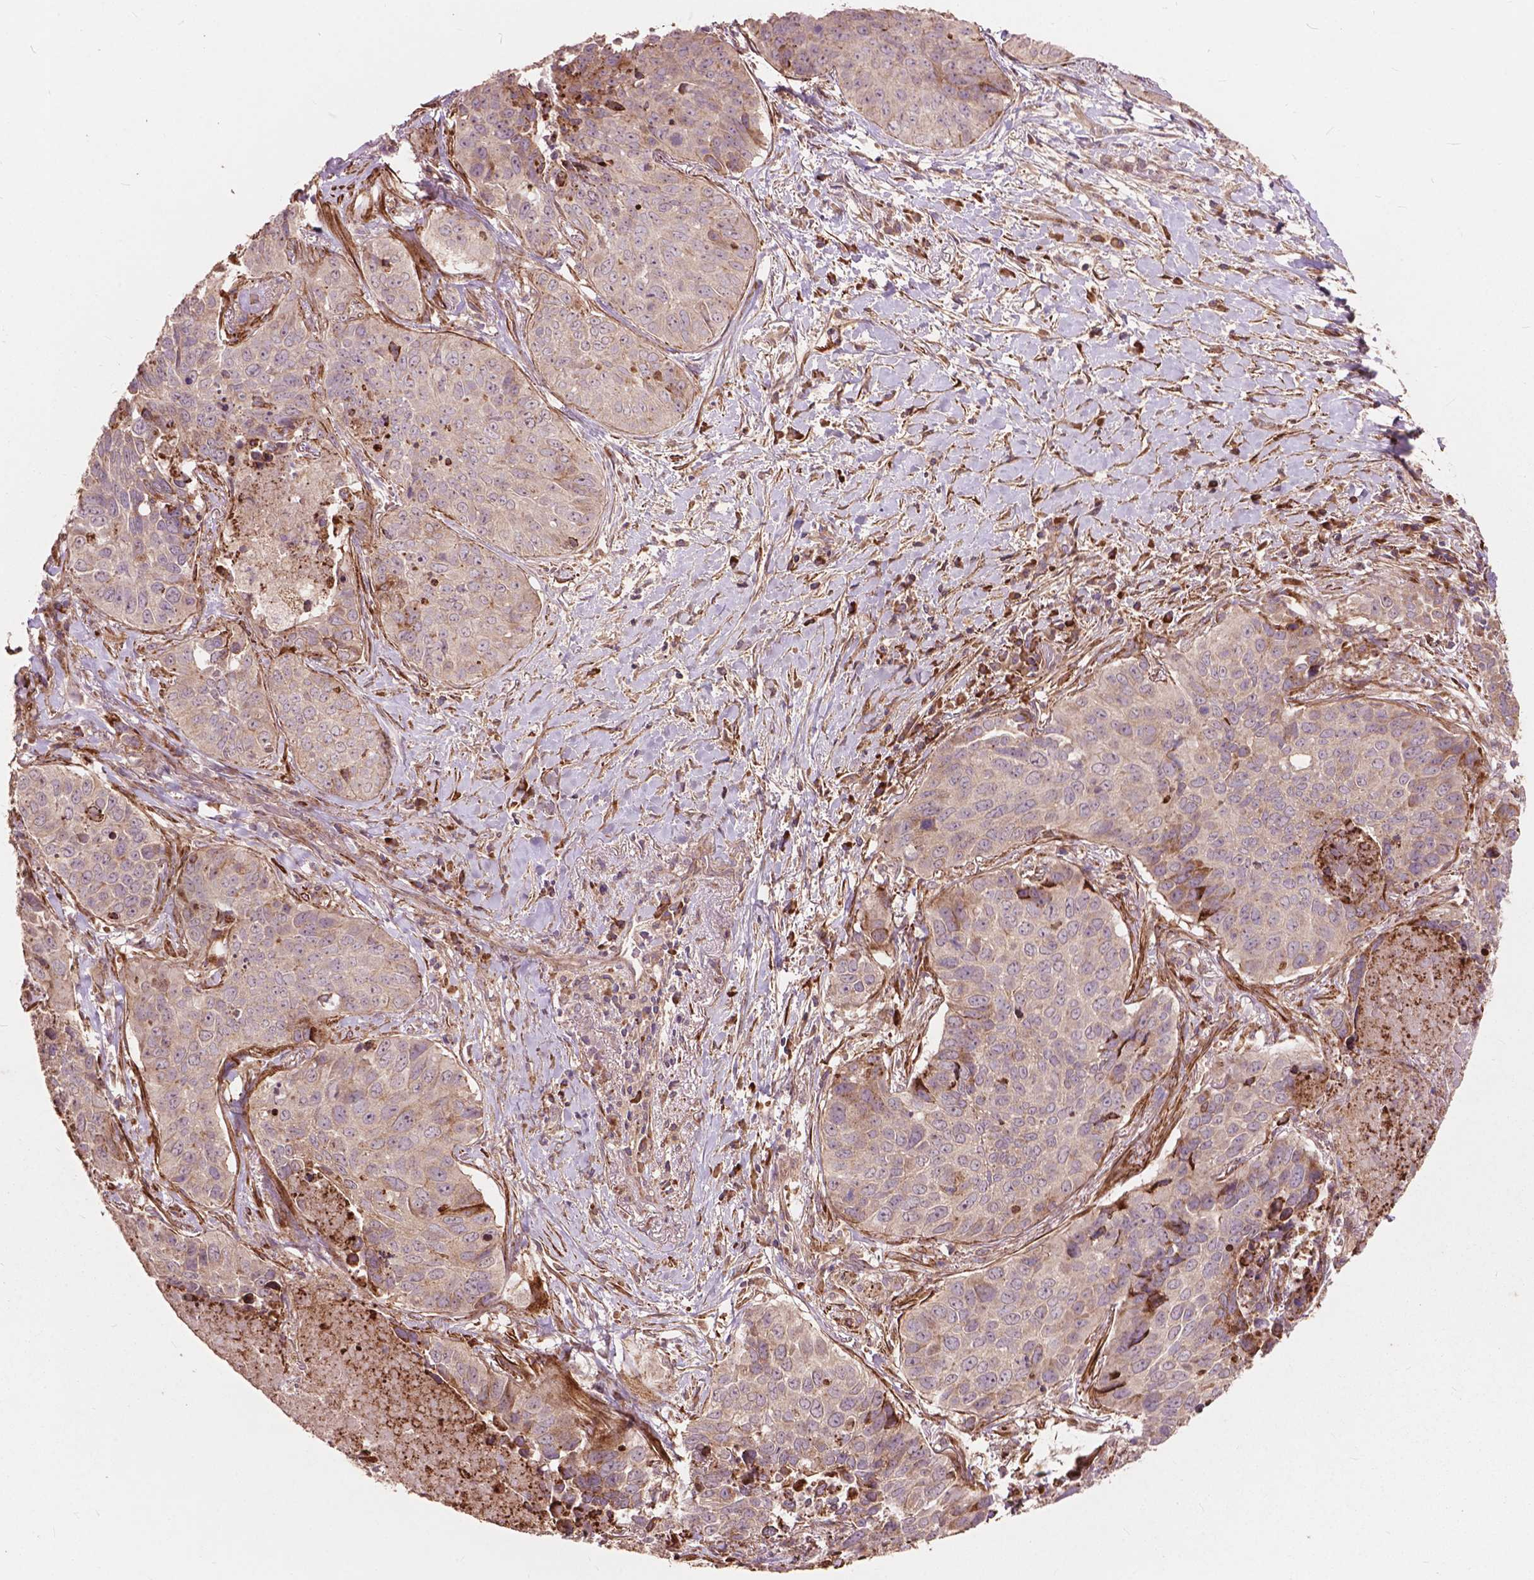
{"staining": {"intensity": "negative", "quantity": "none", "location": "none"}, "tissue": "lung cancer", "cell_type": "Tumor cells", "image_type": "cancer", "snomed": [{"axis": "morphology", "description": "Normal tissue, NOS"}, {"axis": "morphology", "description": "Squamous cell carcinoma, NOS"}, {"axis": "topography", "description": "Bronchus"}, {"axis": "topography", "description": "Lung"}], "caption": "Lung cancer (squamous cell carcinoma) was stained to show a protein in brown. There is no significant staining in tumor cells. (Brightfield microscopy of DAB (3,3'-diaminobenzidine) immunohistochemistry (IHC) at high magnification).", "gene": "FNIP1", "patient": {"sex": "male", "age": 64}}